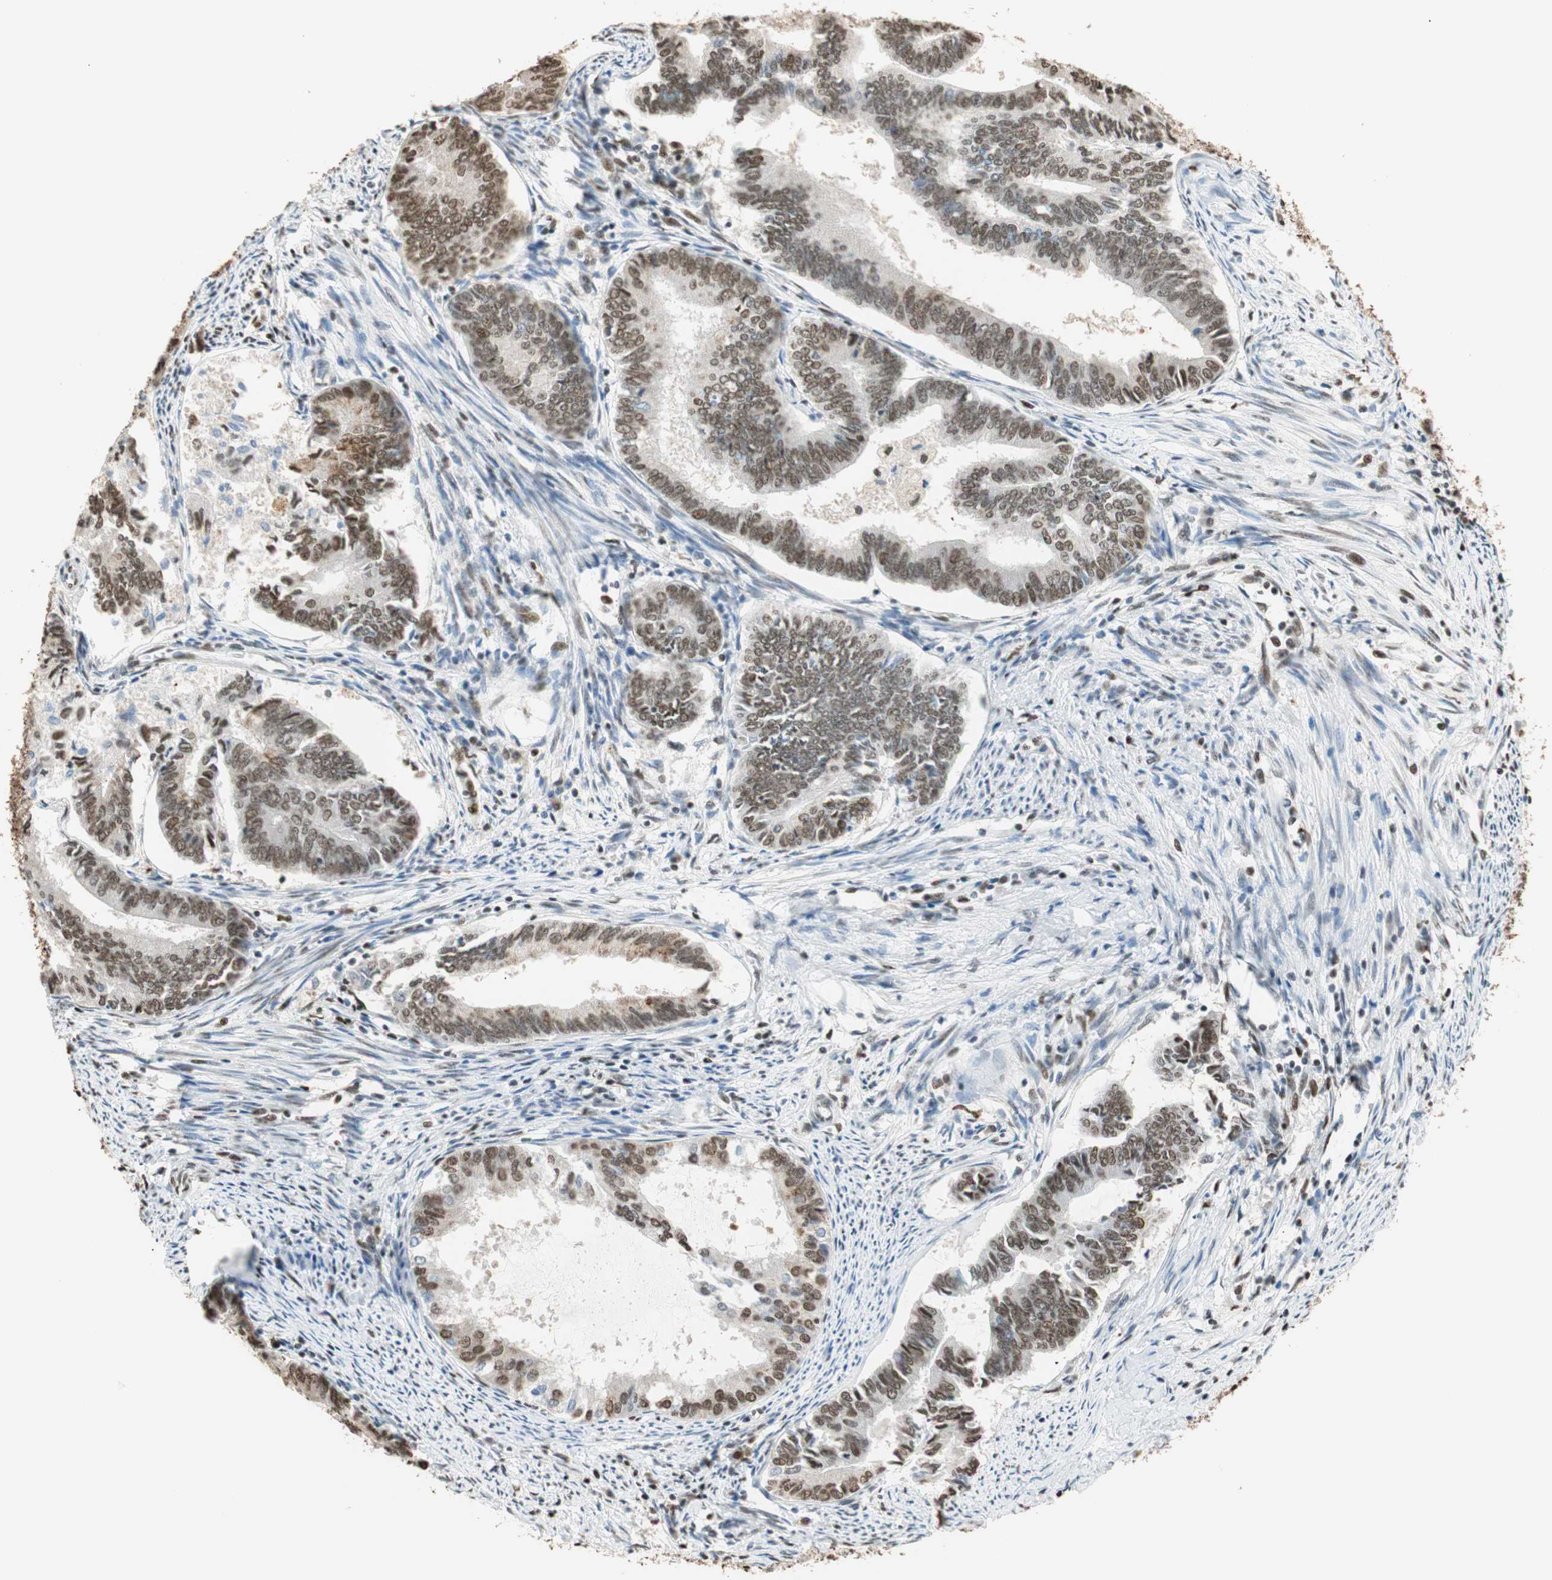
{"staining": {"intensity": "moderate", "quantity": "25%-75%", "location": "nuclear"}, "tissue": "endometrial cancer", "cell_type": "Tumor cells", "image_type": "cancer", "snomed": [{"axis": "morphology", "description": "Adenocarcinoma, NOS"}, {"axis": "topography", "description": "Endometrium"}], "caption": "Immunohistochemistry (IHC) of human endometrial cancer displays medium levels of moderate nuclear positivity in about 25%-75% of tumor cells.", "gene": "FANCG", "patient": {"sex": "female", "age": 86}}